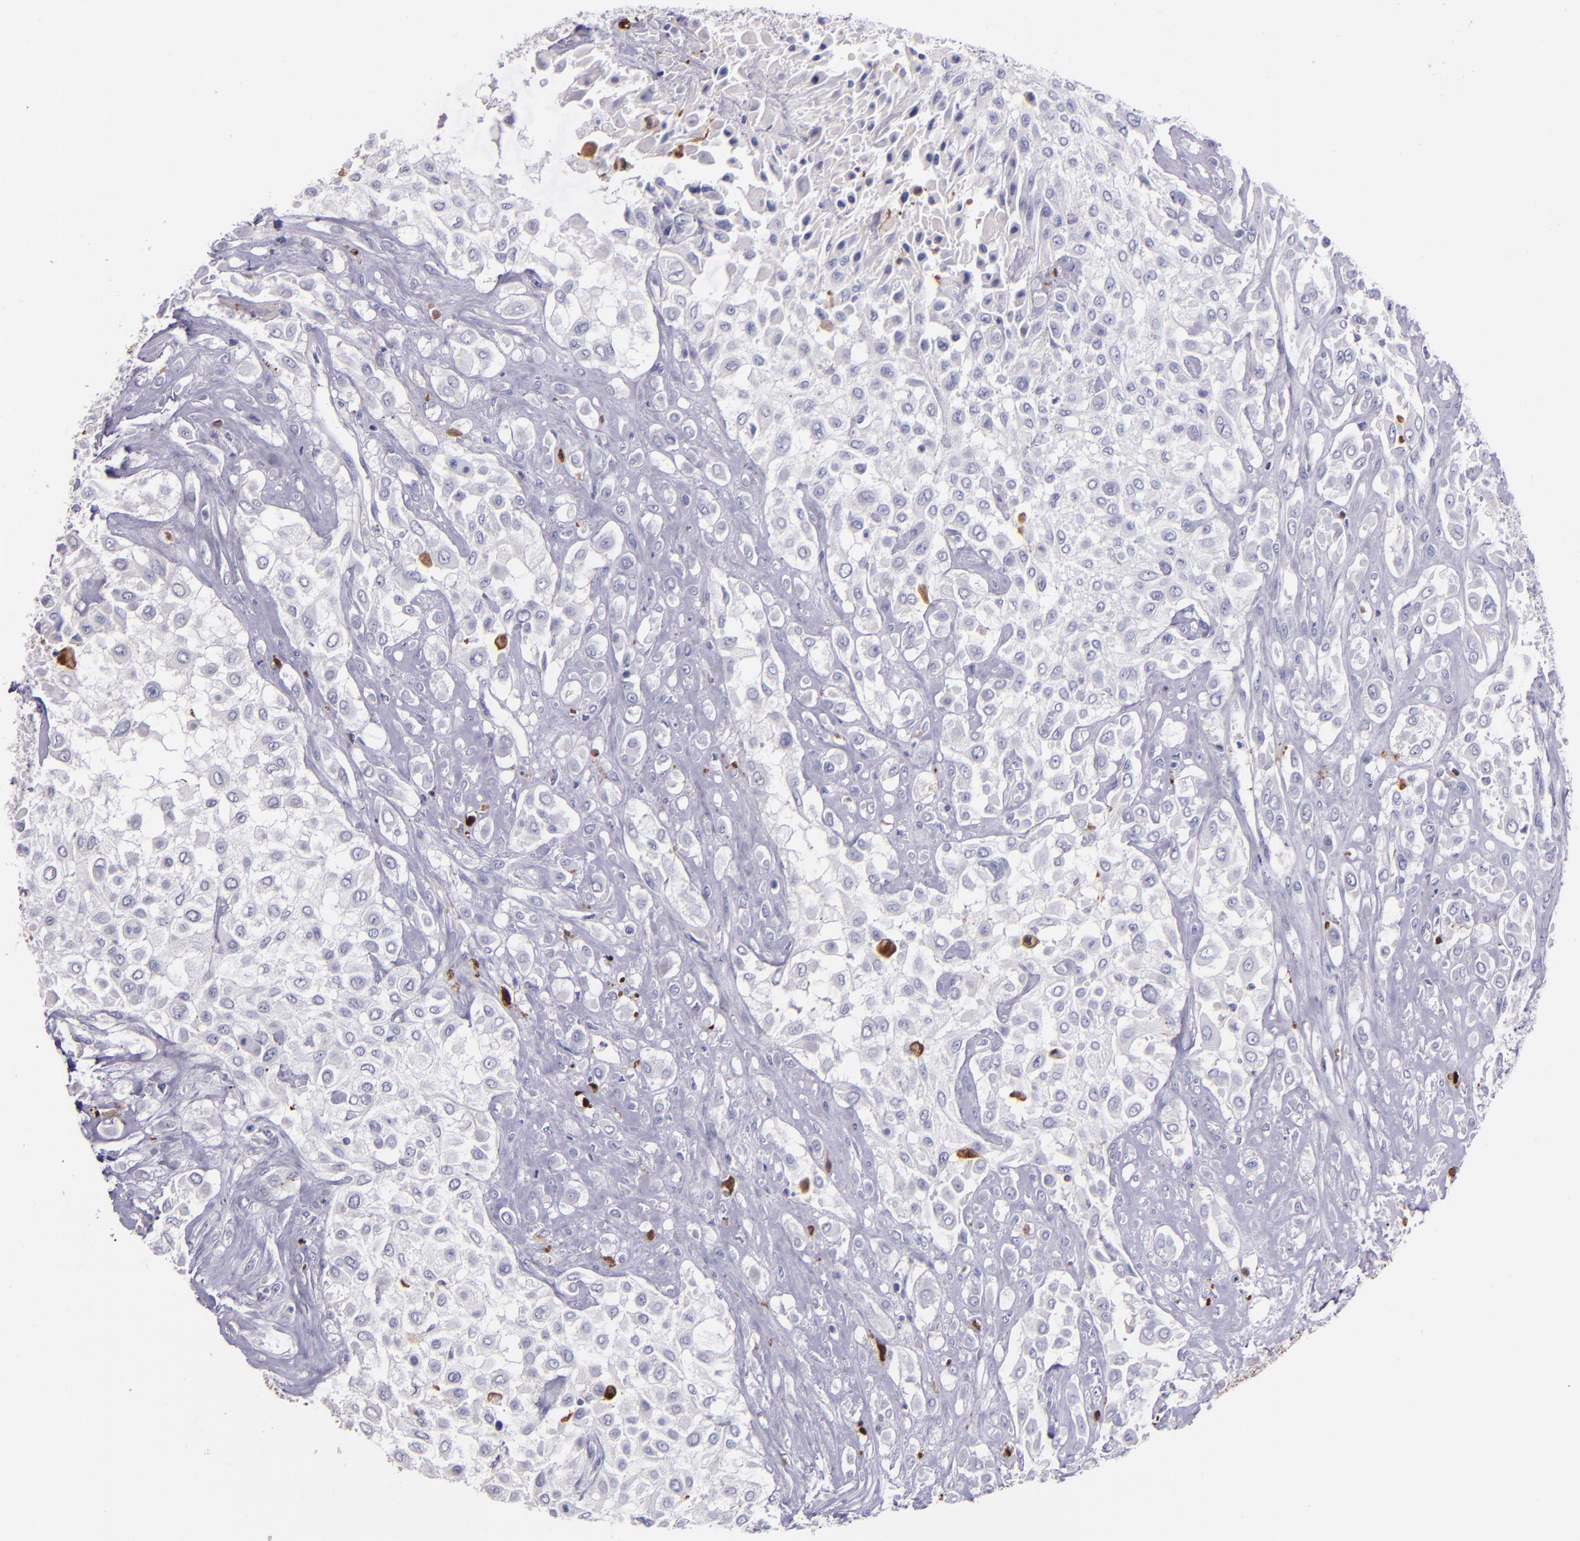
{"staining": {"intensity": "negative", "quantity": "none", "location": "none"}, "tissue": "urothelial cancer", "cell_type": "Tumor cells", "image_type": "cancer", "snomed": [{"axis": "morphology", "description": "Urothelial carcinoma, High grade"}, {"axis": "topography", "description": "Urinary bladder"}], "caption": "Image shows no protein expression in tumor cells of urothelial cancer tissue.", "gene": "F13A1", "patient": {"sex": "male", "age": 57}}